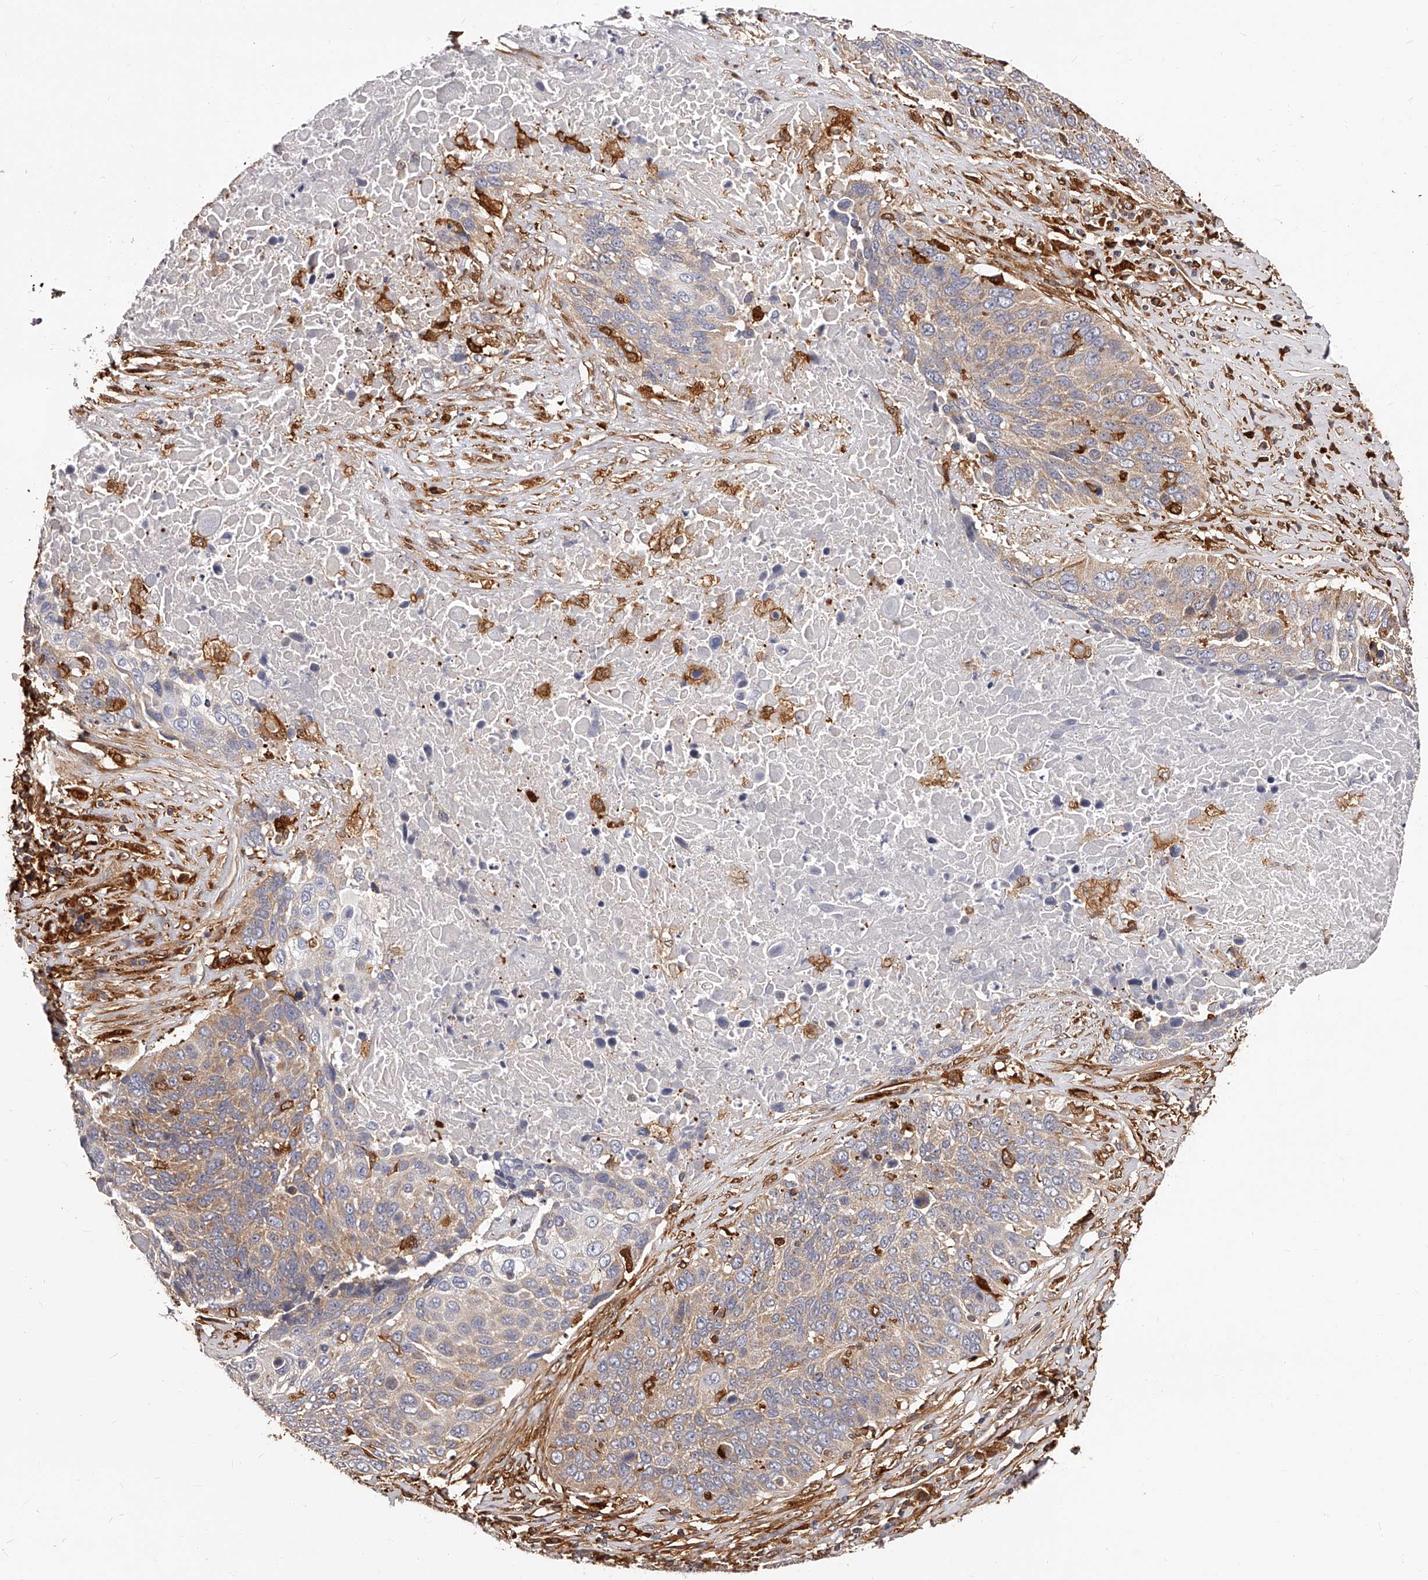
{"staining": {"intensity": "weak", "quantity": ">75%", "location": "cytoplasmic/membranous"}, "tissue": "lung cancer", "cell_type": "Tumor cells", "image_type": "cancer", "snomed": [{"axis": "morphology", "description": "Squamous cell carcinoma, NOS"}, {"axis": "topography", "description": "Lung"}], "caption": "IHC of human lung cancer exhibits low levels of weak cytoplasmic/membranous expression in about >75% of tumor cells.", "gene": "LAP3", "patient": {"sex": "male", "age": 66}}